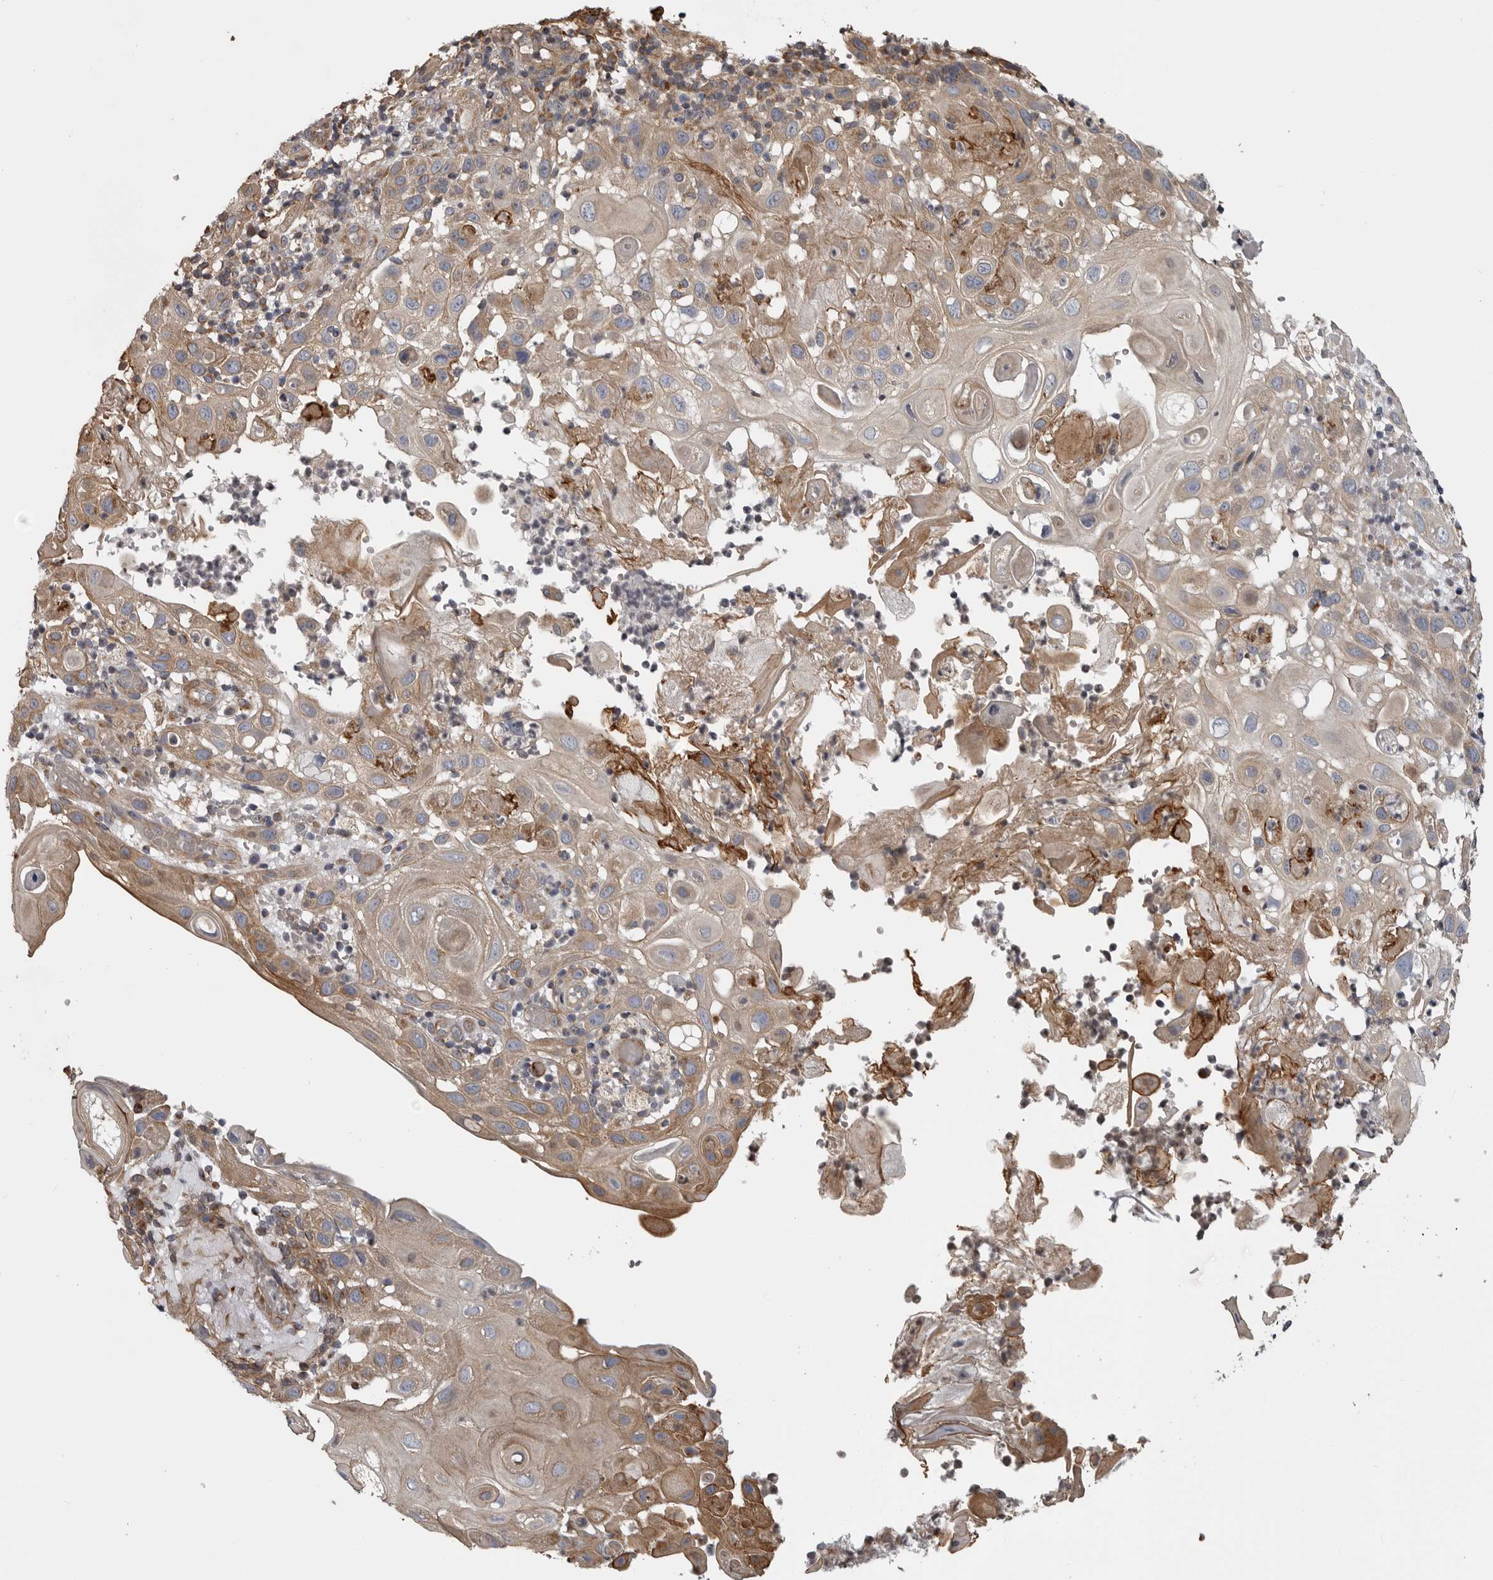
{"staining": {"intensity": "moderate", "quantity": ">75%", "location": "cytoplasmic/membranous"}, "tissue": "skin cancer", "cell_type": "Tumor cells", "image_type": "cancer", "snomed": [{"axis": "morphology", "description": "Normal tissue, NOS"}, {"axis": "morphology", "description": "Squamous cell carcinoma, NOS"}, {"axis": "topography", "description": "Skin"}], "caption": "Immunohistochemical staining of human skin cancer (squamous cell carcinoma) exhibits medium levels of moderate cytoplasmic/membranous protein expression in about >75% of tumor cells.", "gene": "ZNRF1", "patient": {"sex": "female", "age": 96}}